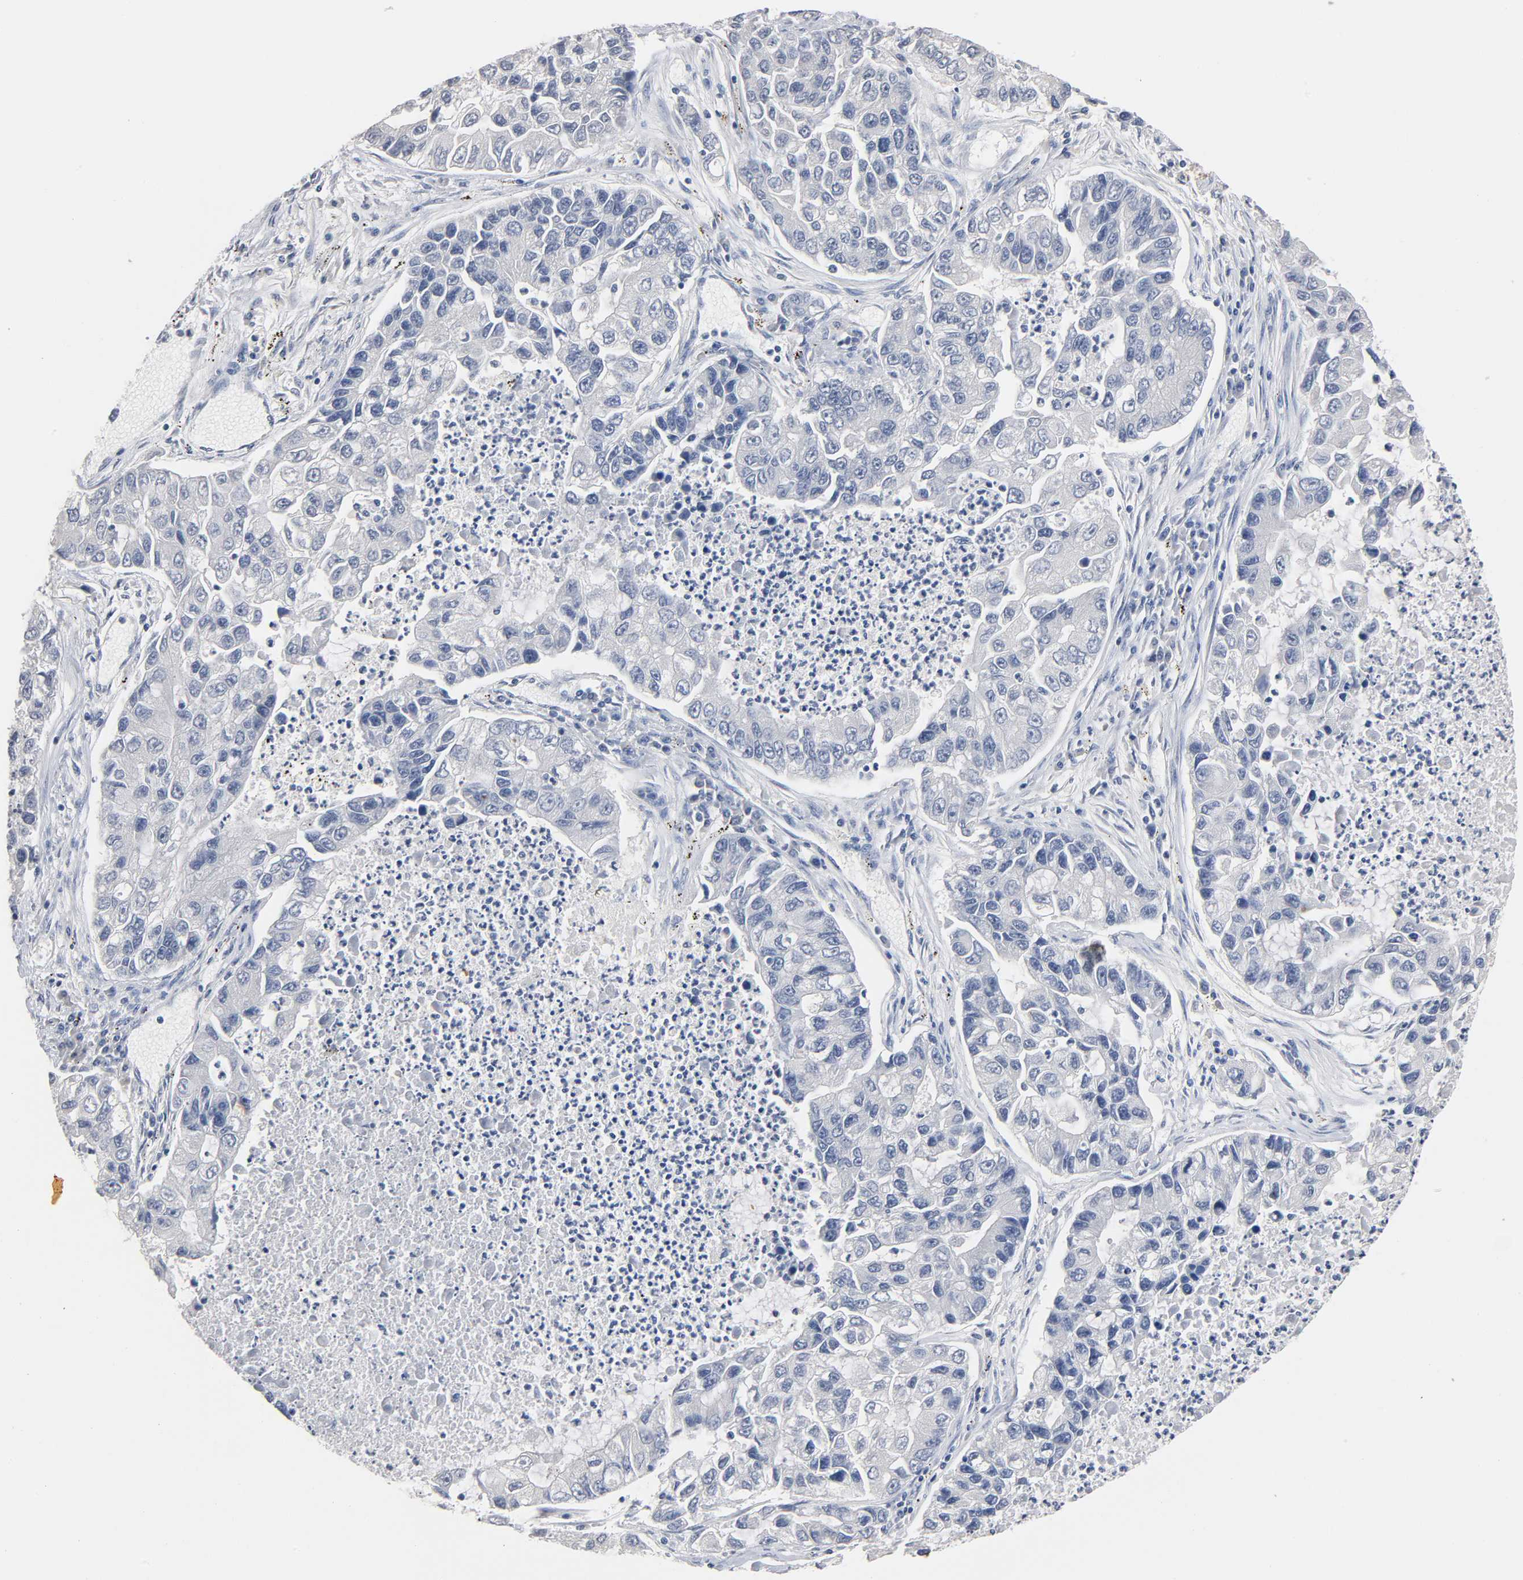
{"staining": {"intensity": "negative", "quantity": "none", "location": "none"}, "tissue": "lung cancer", "cell_type": "Tumor cells", "image_type": "cancer", "snomed": [{"axis": "morphology", "description": "Adenocarcinoma, NOS"}, {"axis": "topography", "description": "Lung"}], "caption": "Tumor cells show no significant positivity in lung cancer.", "gene": "ZCCHC13", "patient": {"sex": "female", "age": 51}}